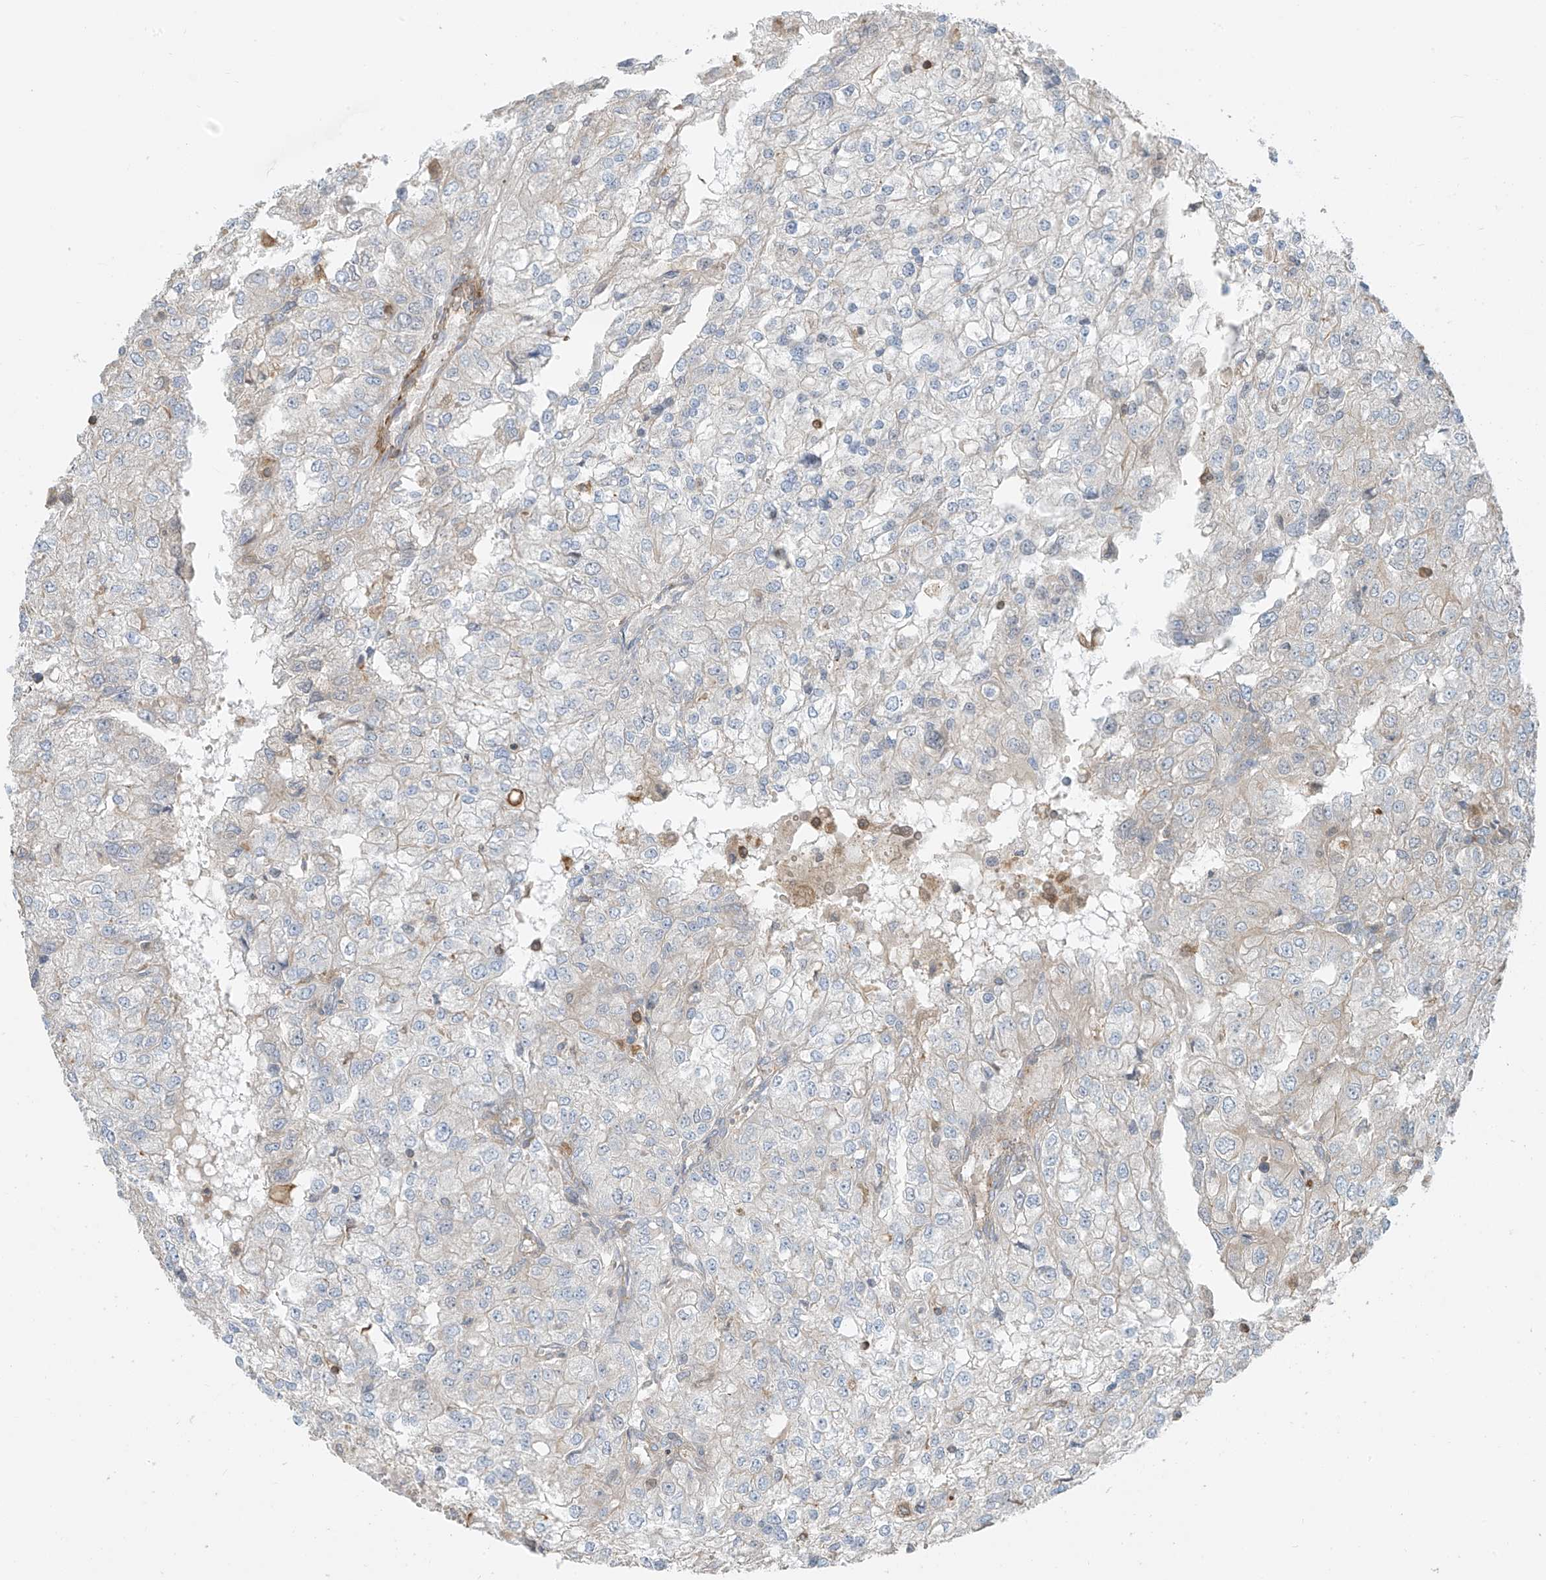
{"staining": {"intensity": "negative", "quantity": "none", "location": "none"}, "tissue": "renal cancer", "cell_type": "Tumor cells", "image_type": "cancer", "snomed": [{"axis": "morphology", "description": "Adenocarcinoma, NOS"}, {"axis": "topography", "description": "Kidney"}], "caption": "A high-resolution micrograph shows IHC staining of renal cancer, which demonstrates no significant positivity in tumor cells. (DAB immunohistochemistry (IHC) with hematoxylin counter stain).", "gene": "SH3BGRL3", "patient": {"sex": "female", "age": 54}}